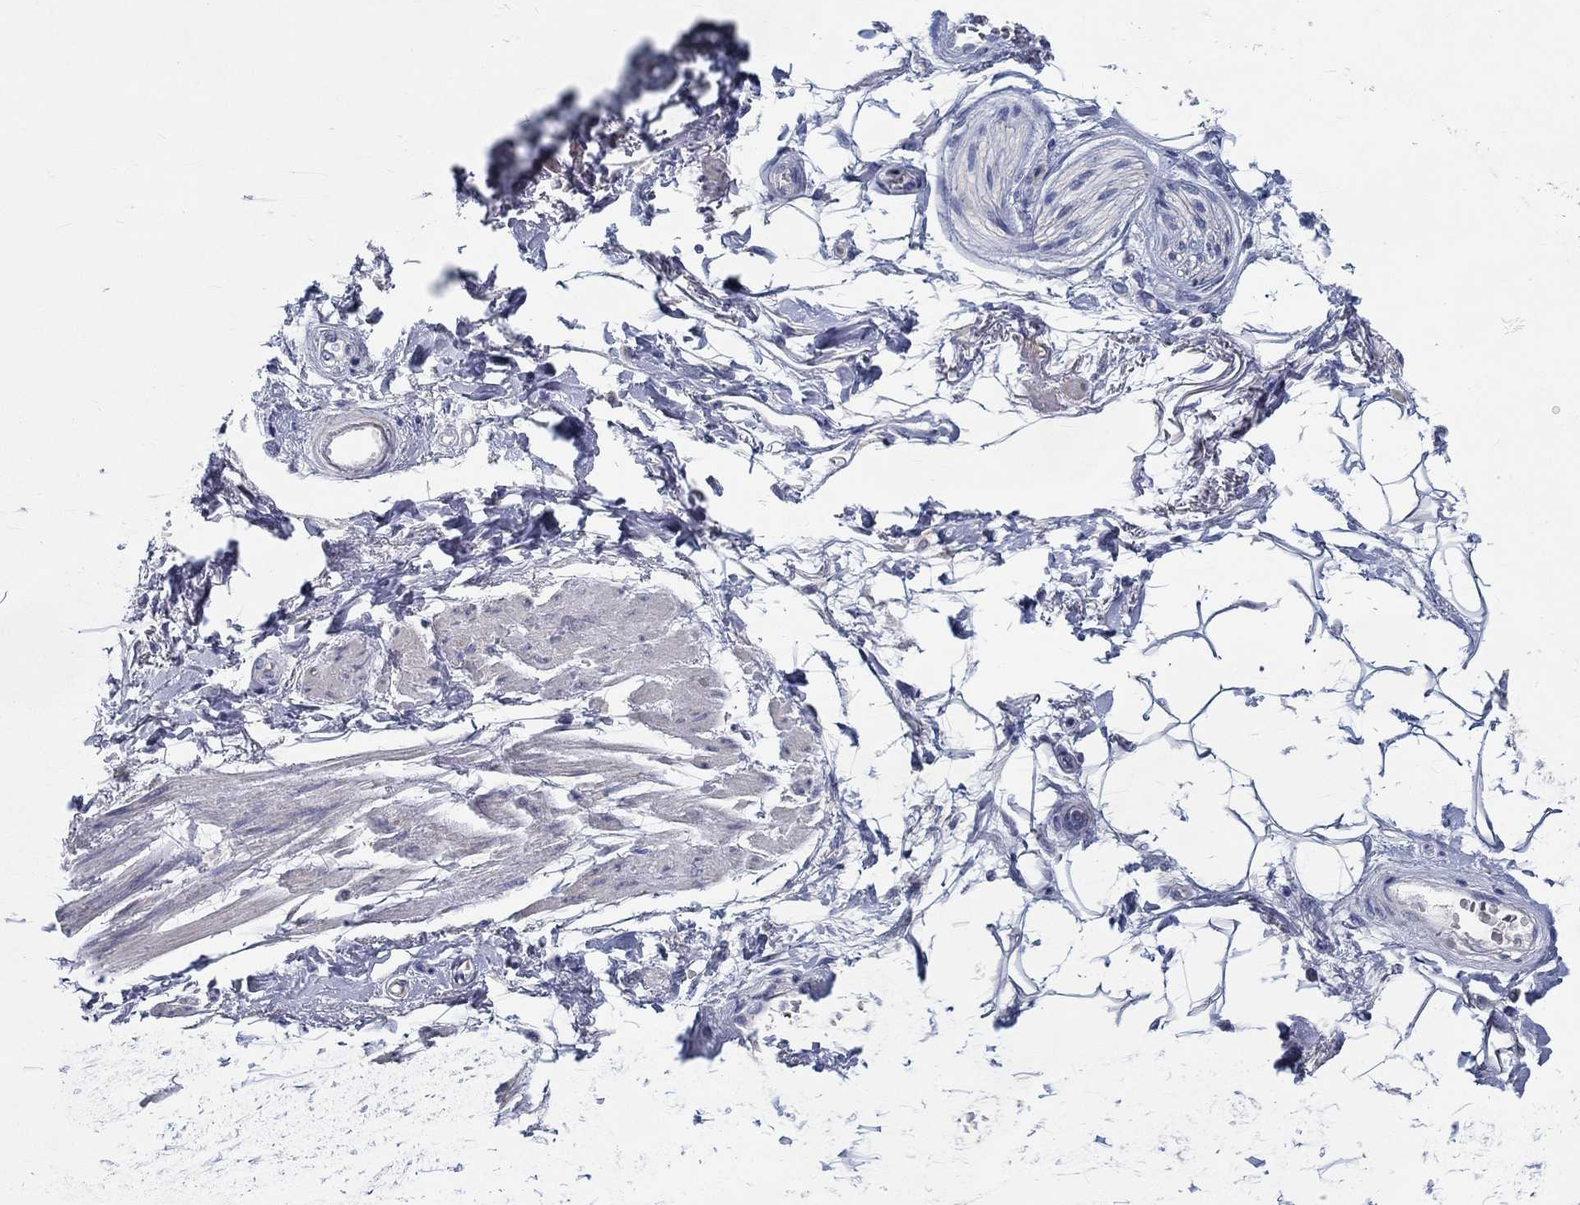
{"staining": {"intensity": "negative", "quantity": "none", "location": "none"}, "tissue": "adipose tissue", "cell_type": "Adipocytes", "image_type": "normal", "snomed": [{"axis": "morphology", "description": "Normal tissue, NOS"}, {"axis": "topography", "description": "Skeletal muscle"}, {"axis": "topography", "description": "Anal"}, {"axis": "topography", "description": "Peripheral nerve tissue"}], "caption": "This is an IHC histopathology image of unremarkable human adipose tissue. There is no positivity in adipocytes.", "gene": "MYBPC1", "patient": {"sex": "male", "age": 53}}